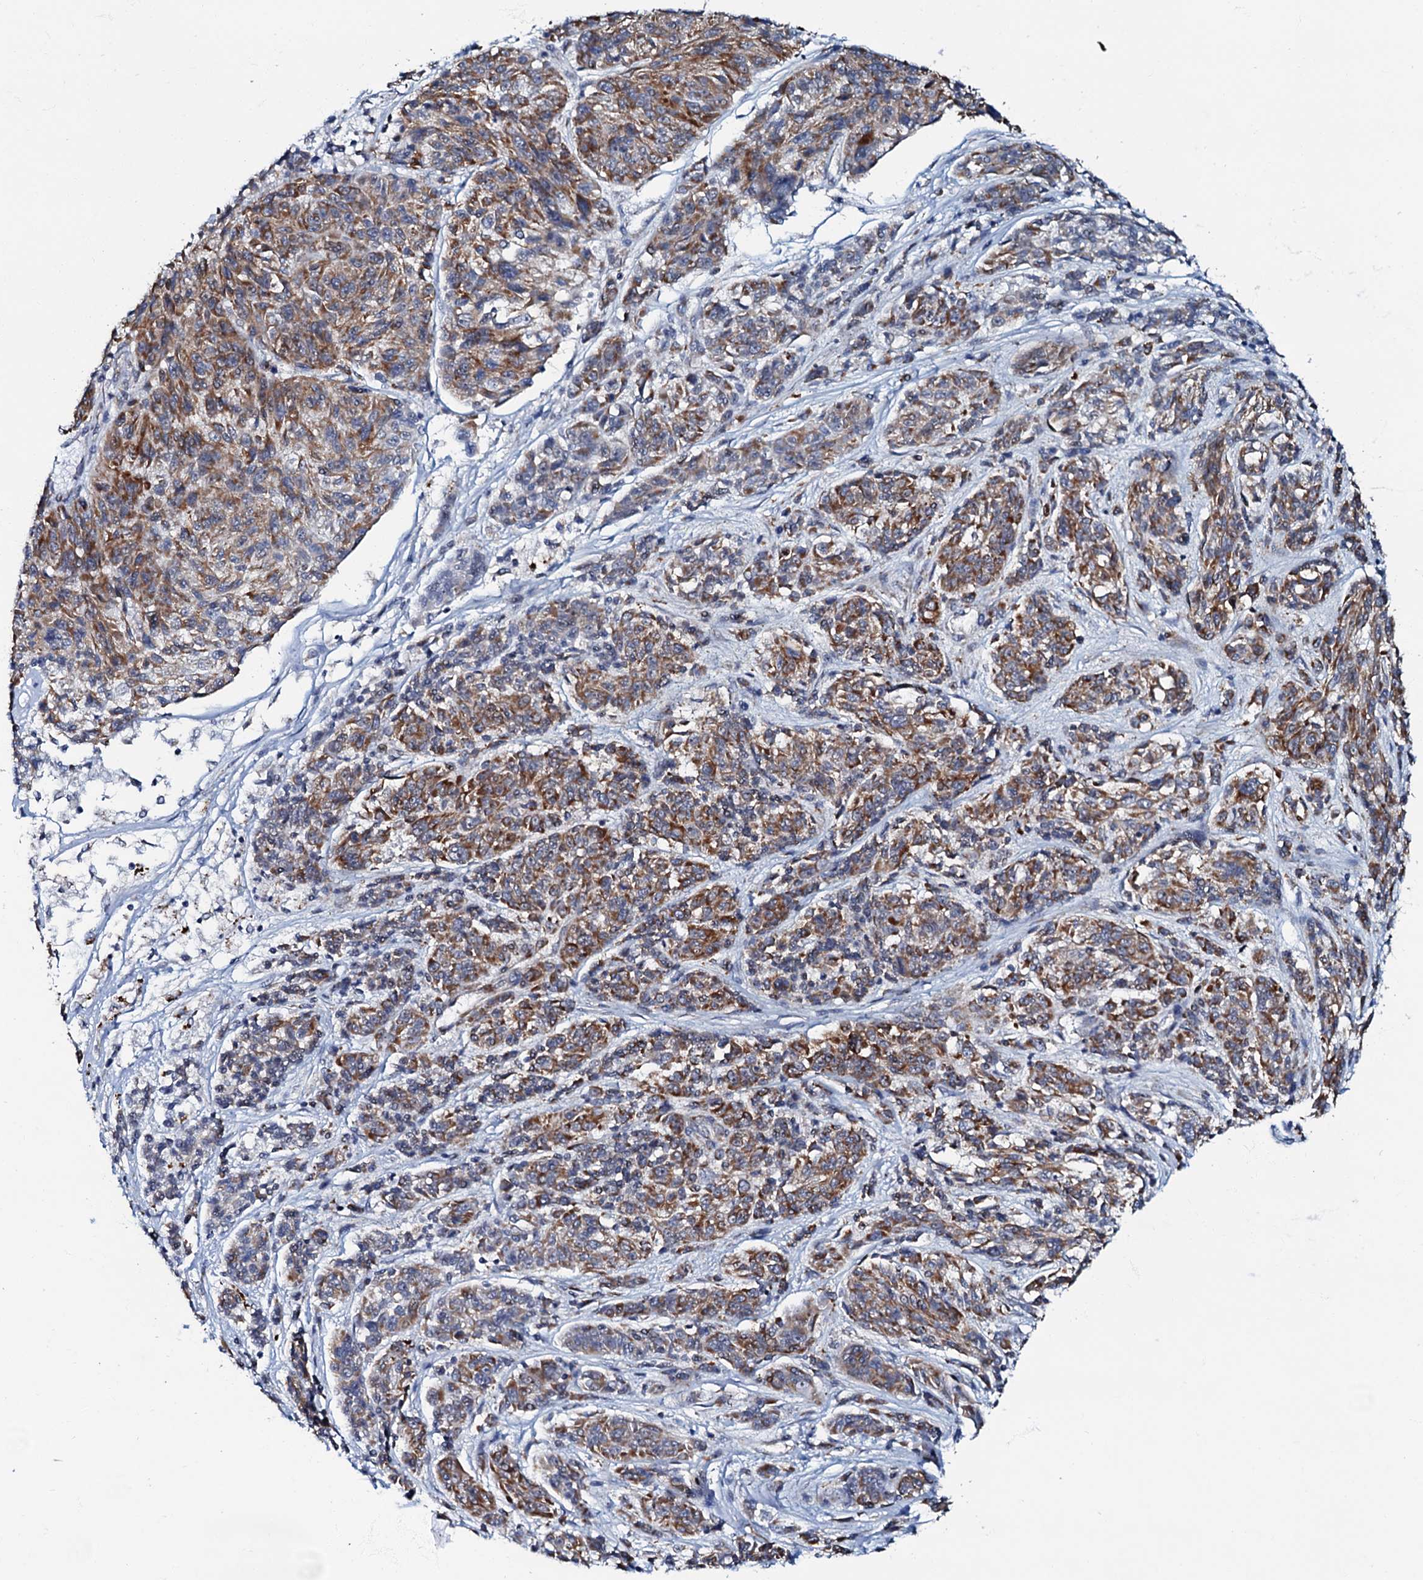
{"staining": {"intensity": "moderate", "quantity": ">75%", "location": "cytoplasmic/membranous"}, "tissue": "melanoma", "cell_type": "Tumor cells", "image_type": "cancer", "snomed": [{"axis": "morphology", "description": "Malignant melanoma, NOS"}, {"axis": "topography", "description": "Skin"}], "caption": "There is medium levels of moderate cytoplasmic/membranous expression in tumor cells of malignant melanoma, as demonstrated by immunohistochemical staining (brown color).", "gene": "MRPL51", "patient": {"sex": "male", "age": 53}}